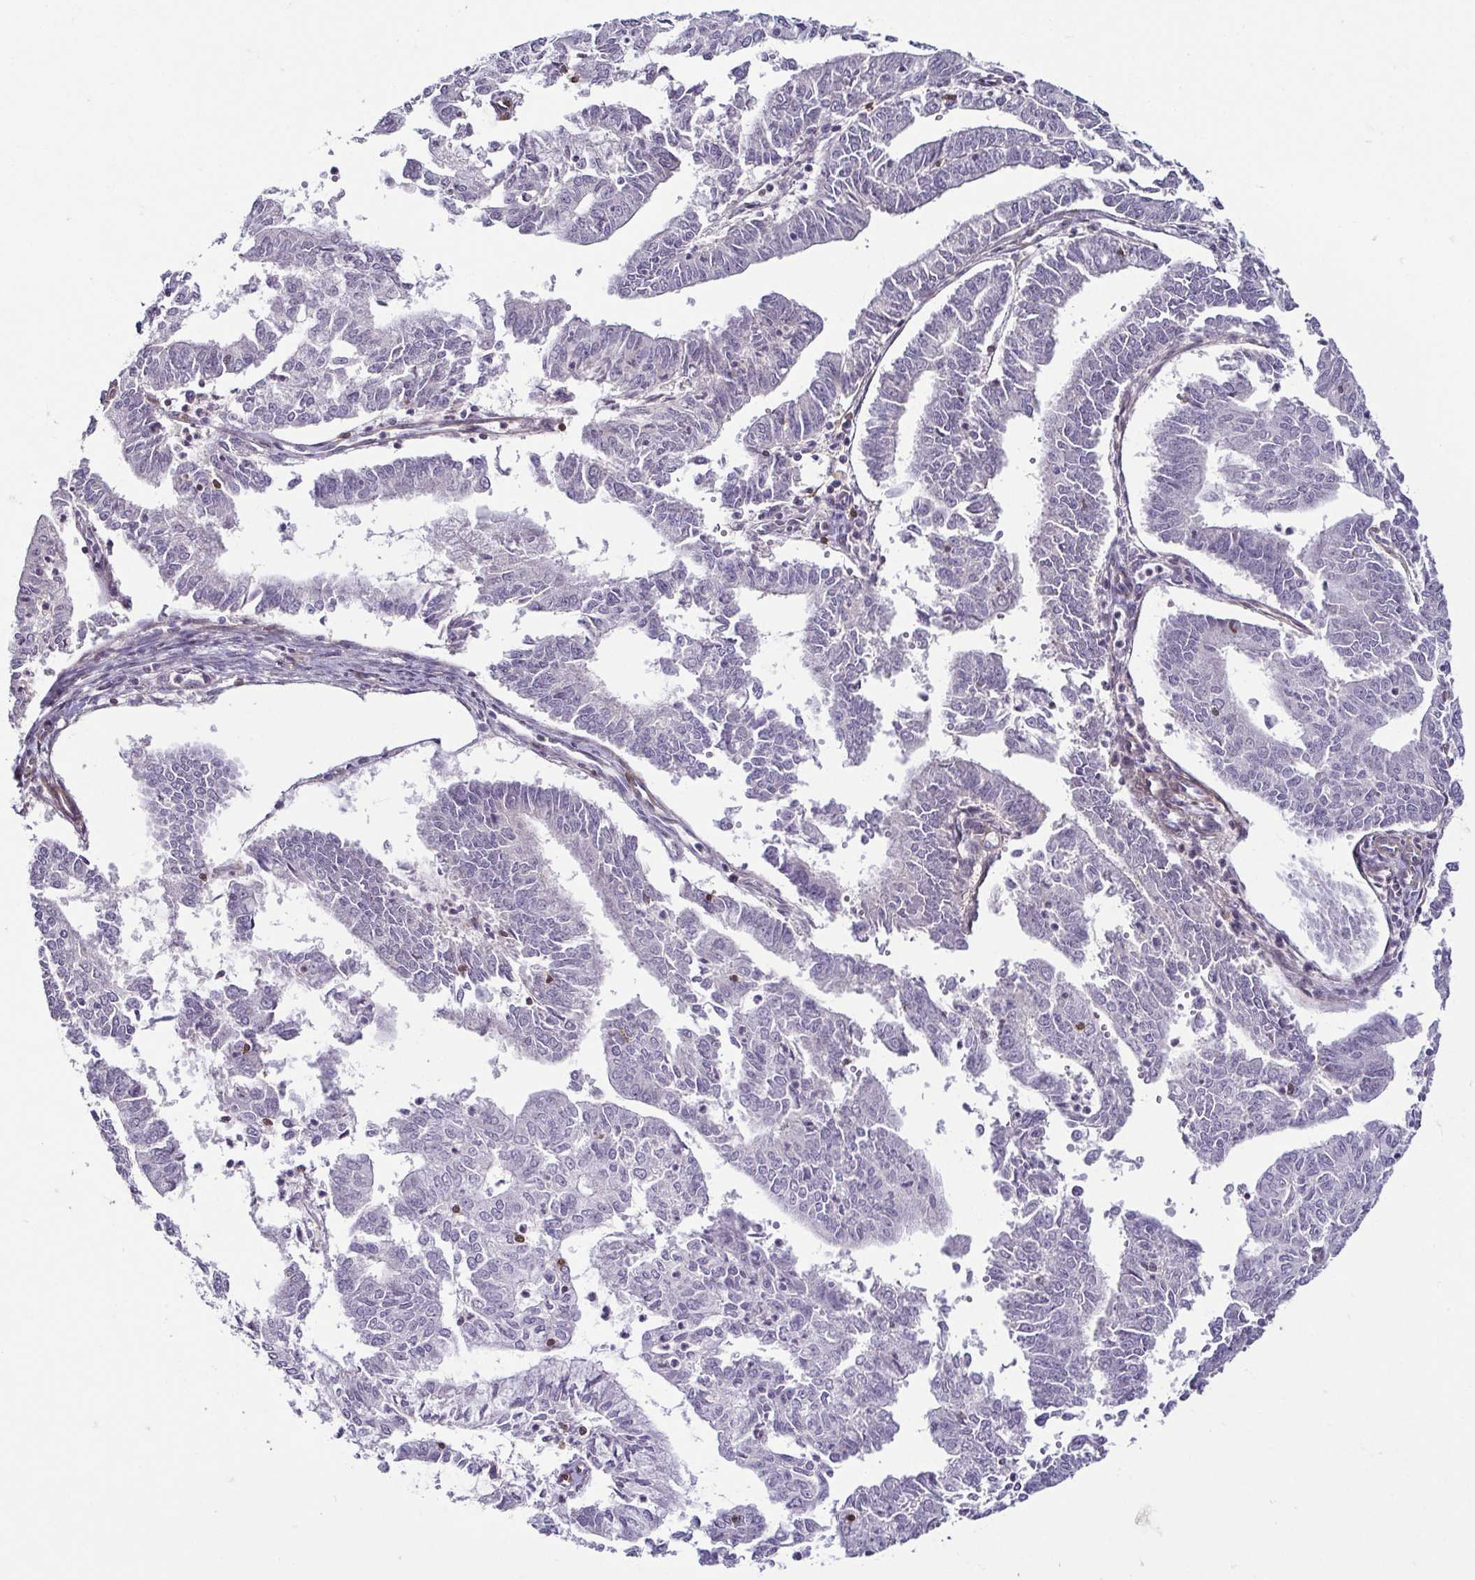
{"staining": {"intensity": "negative", "quantity": "none", "location": "none"}, "tissue": "endometrial cancer", "cell_type": "Tumor cells", "image_type": "cancer", "snomed": [{"axis": "morphology", "description": "Adenocarcinoma, NOS"}, {"axis": "topography", "description": "Endometrium"}], "caption": "High magnification brightfield microscopy of endometrial adenocarcinoma stained with DAB (3,3'-diaminobenzidine) (brown) and counterstained with hematoxylin (blue): tumor cells show no significant expression.", "gene": "HOPX", "patient": {"sex": "female", "age": 61}}